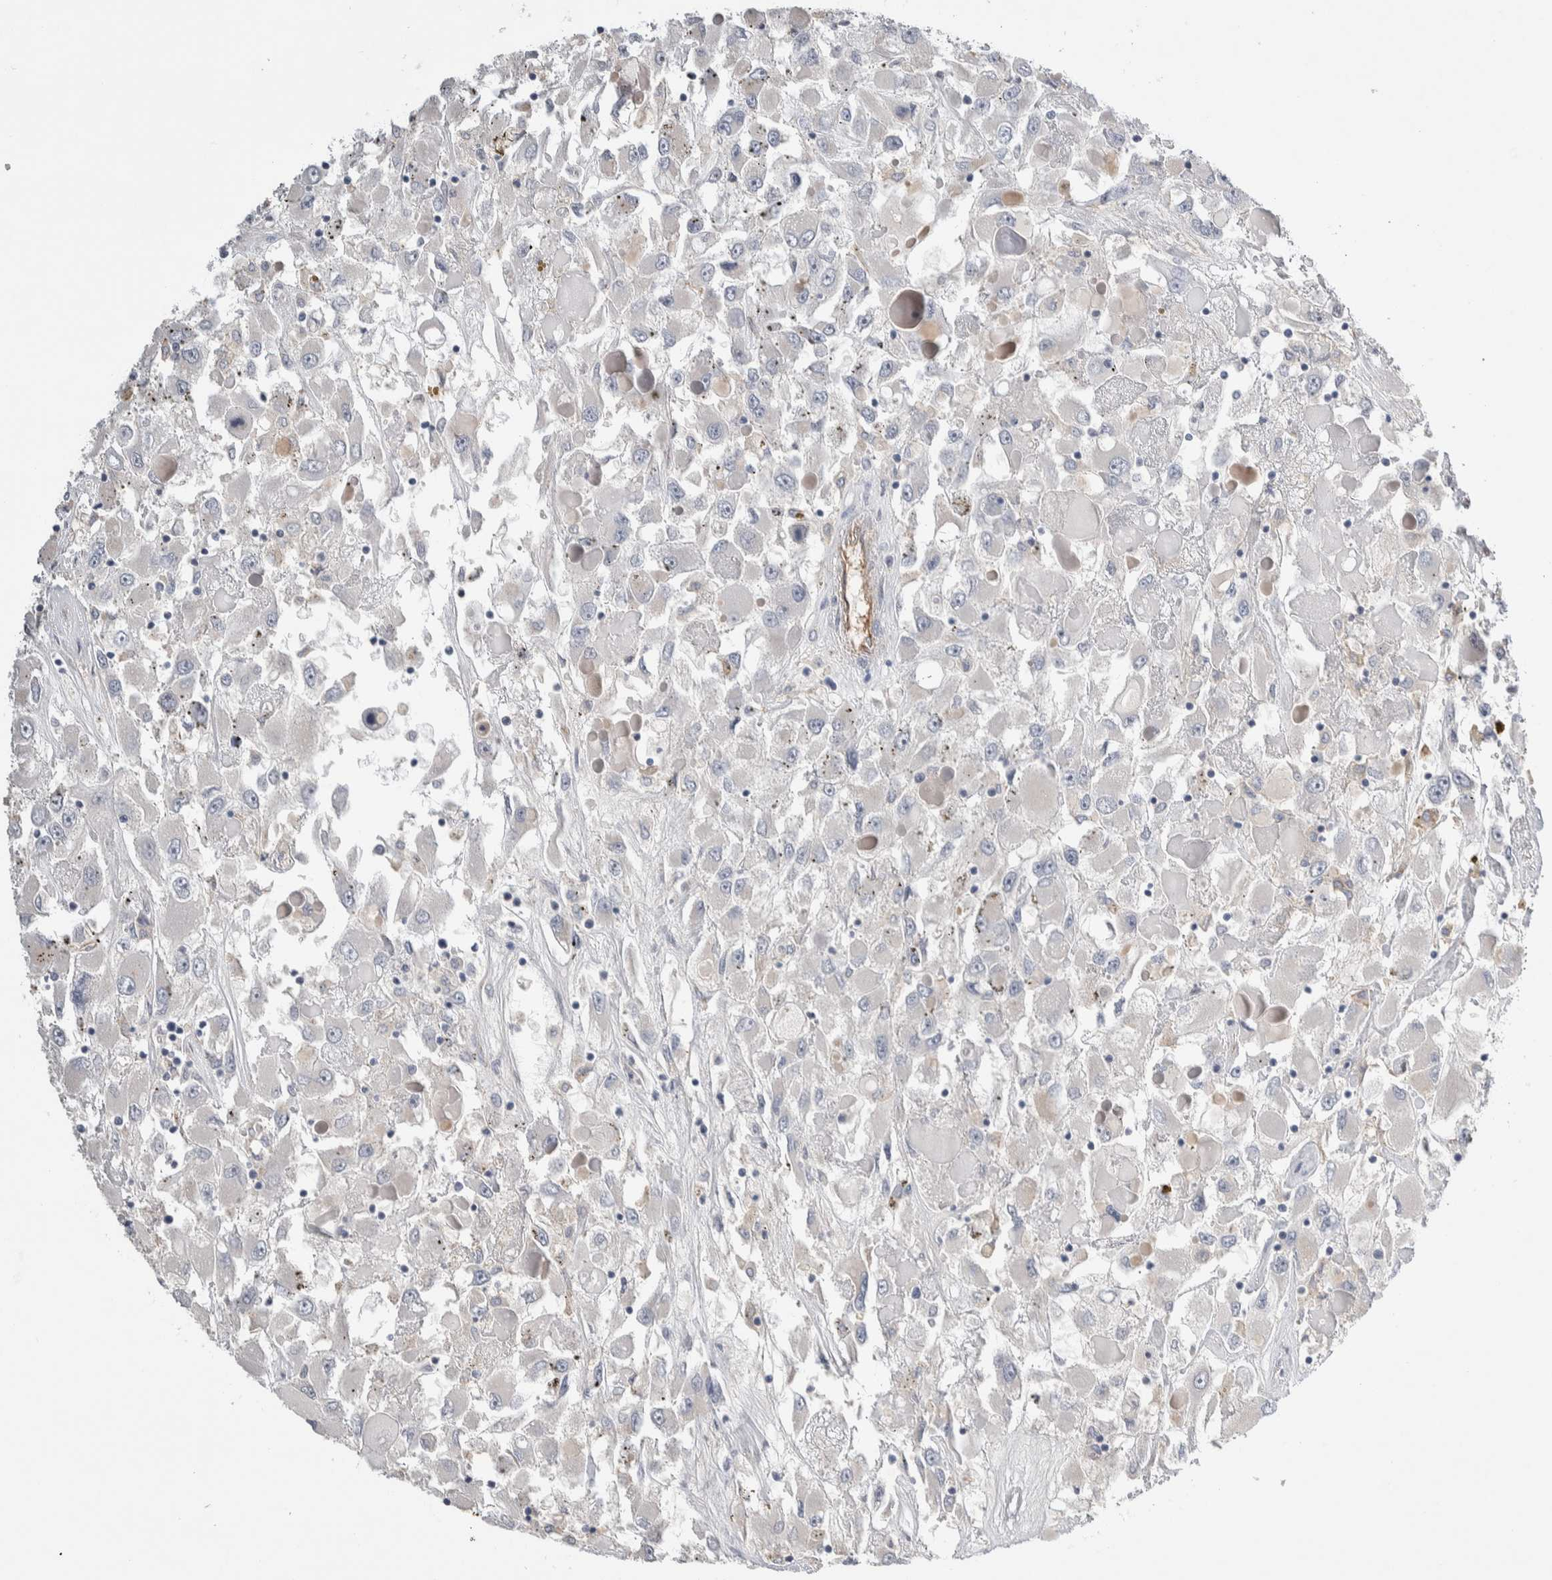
{"staining": {"intensity": "negative", "quantity": "none", "location": "none"}, "tissue": "renal cancer", "cell_type": "Tumor cells", "image_type": "cancer", "snomed": [{"axis": "morphology", "description": "Adenocarcinoma, NOS"}, {"axis": "topography", "description": "Kidney"}], "caption": "Tumor cells show no significant staining in renal cancer (adenocarcinoma). (DAB immunohistochemistry (IHC), high magnification).", "gene": "CEP131", "patient": {"sex": "female", "age": 52}}